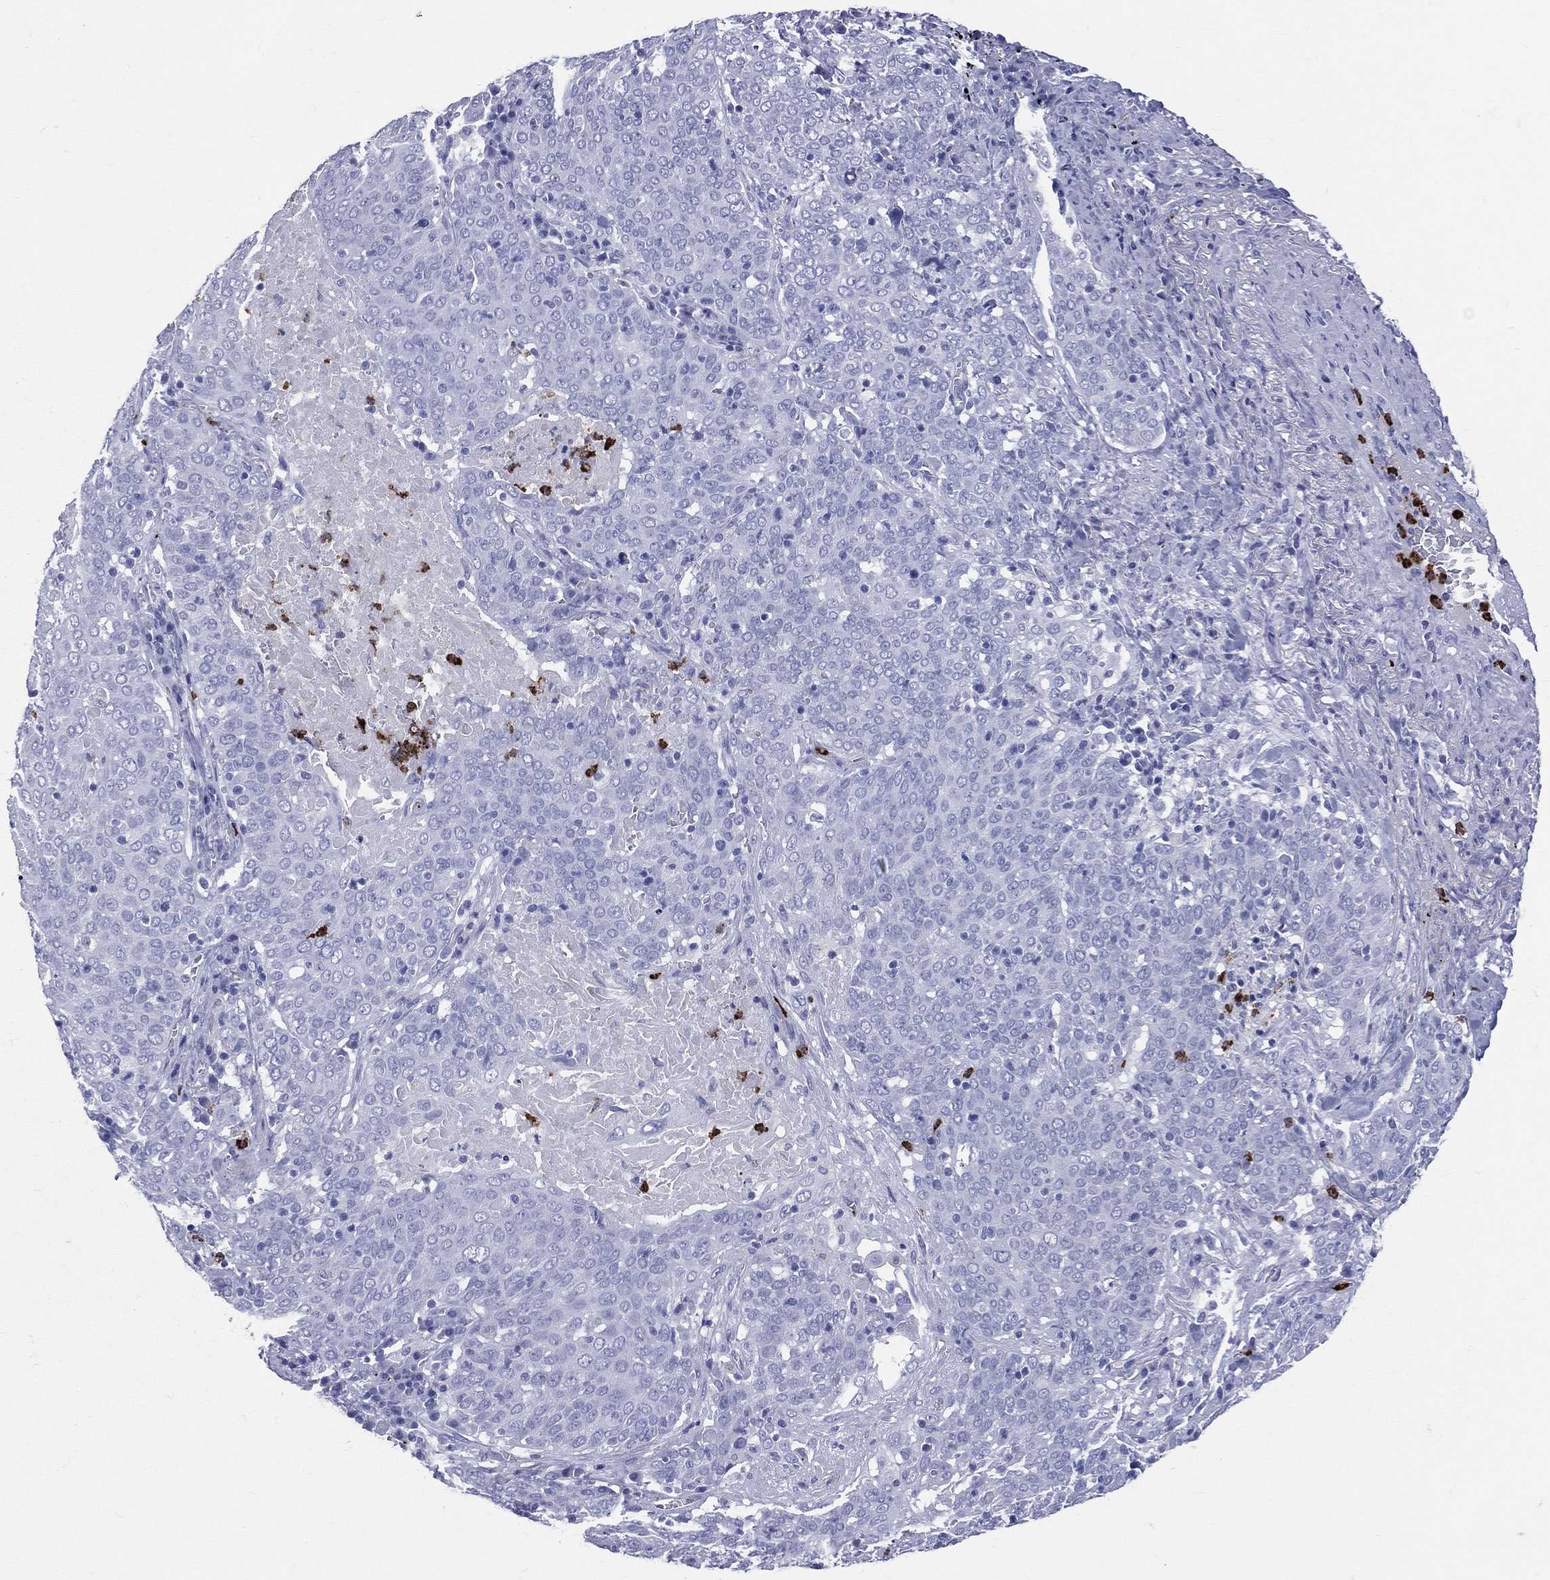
{"staining": {"intensity": "negative", "quantity": "none", "location": "none"}, "tissue": "lung cancer", "cell_type": "Tumor cells", "image_type": "cancer", "snomed": [{"axis": "morphology", "description": "Squamous cell carcinoma, NOS"}, {"axis": "topography", "description": "Lung"}], "caption": "Immunohistochemical staining of human lung cancer (squamous cell carcinoma) demonstrates no significant positivity in tumor cells.", "gene": "PGLYRP1", "patient": {"sex": "male", "age": 82}}